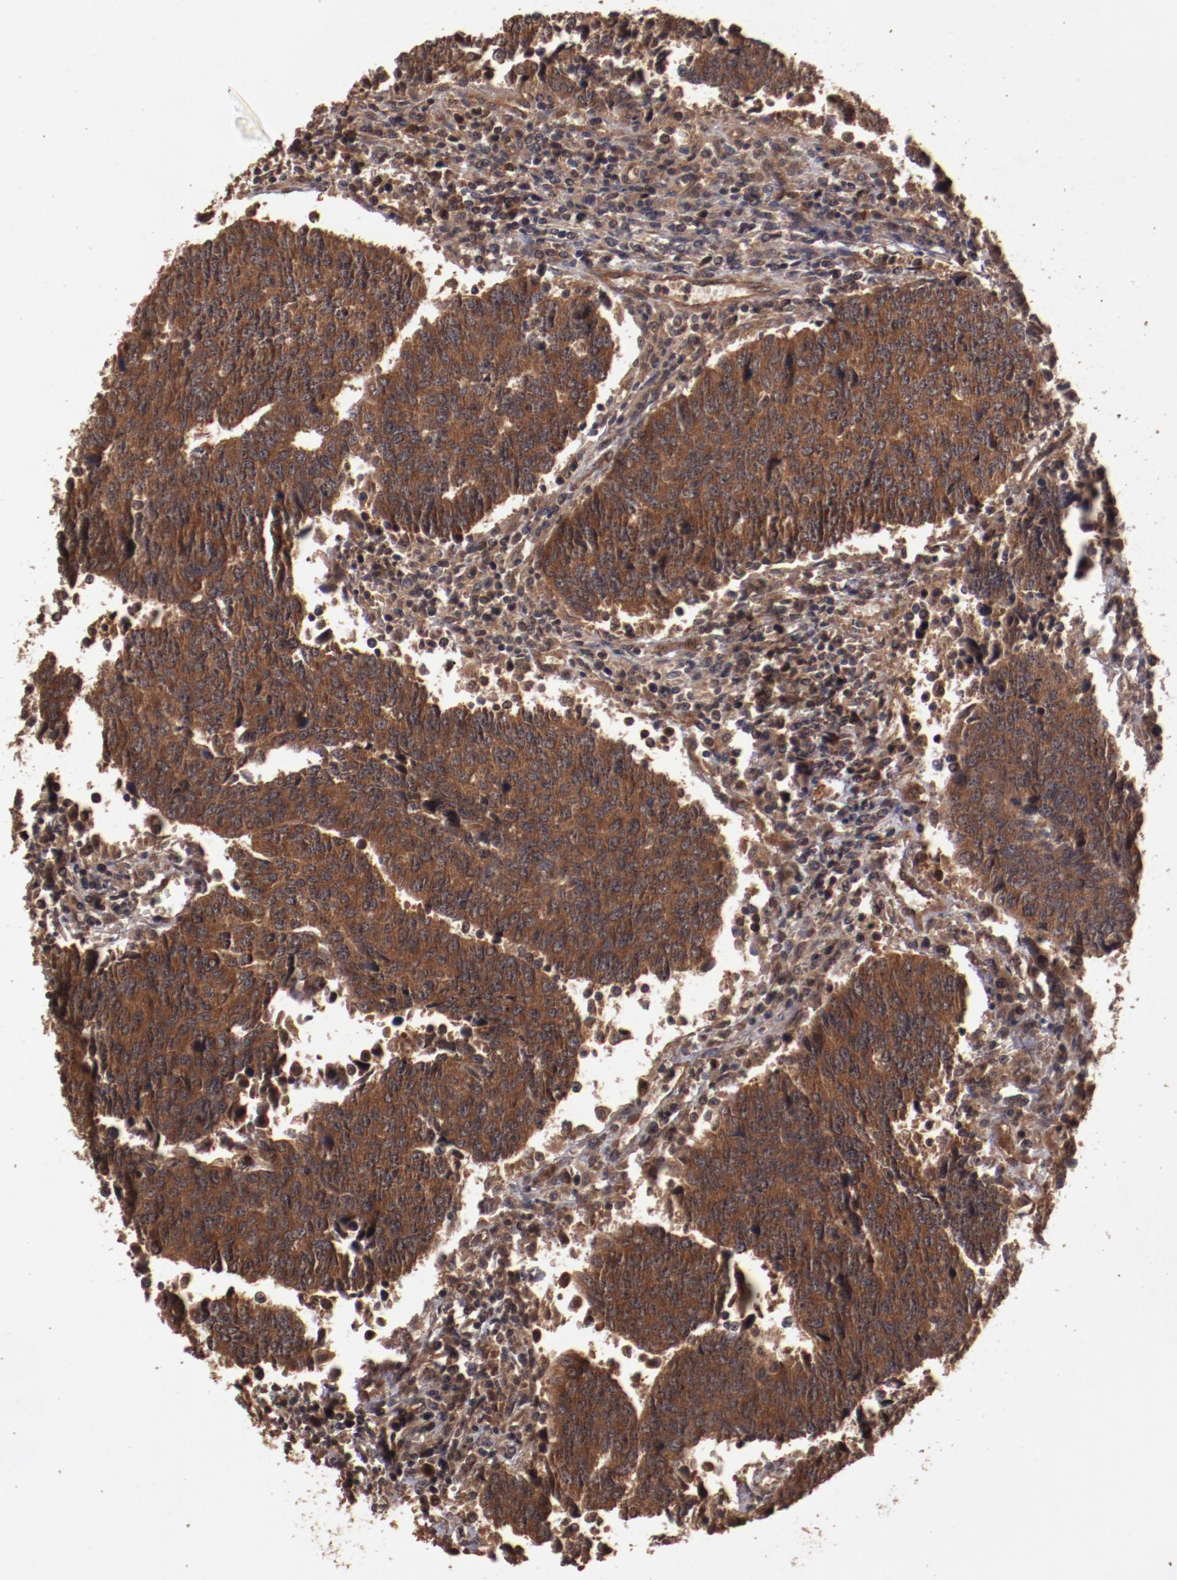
{"staining": {"intensity": "strong", "quantity": ">75%", "location": "cytoplasmic/membranous"}, "tissue": "urothelial cancer", "cell_type": "Tumor cells", "image_type": "cancer", "snomed": [{"axis": "morphology", "description": "Urothelial carcinoma, High grade"}, {"axis": "topography", "description": "Urinary bladder"}], "caption": "Protein analysis of high-grade urothelial carcinoma tissue exhibits strong cytoplasmic/membranous staining in approximately >75% of tumor cells. (DAB (3,3'-diaminobenzidine) IHC, brown staining for protein, blue staining for nuclei).", "gene": "TXNDC16", "patient": {"sex": "male", "age": 86}}